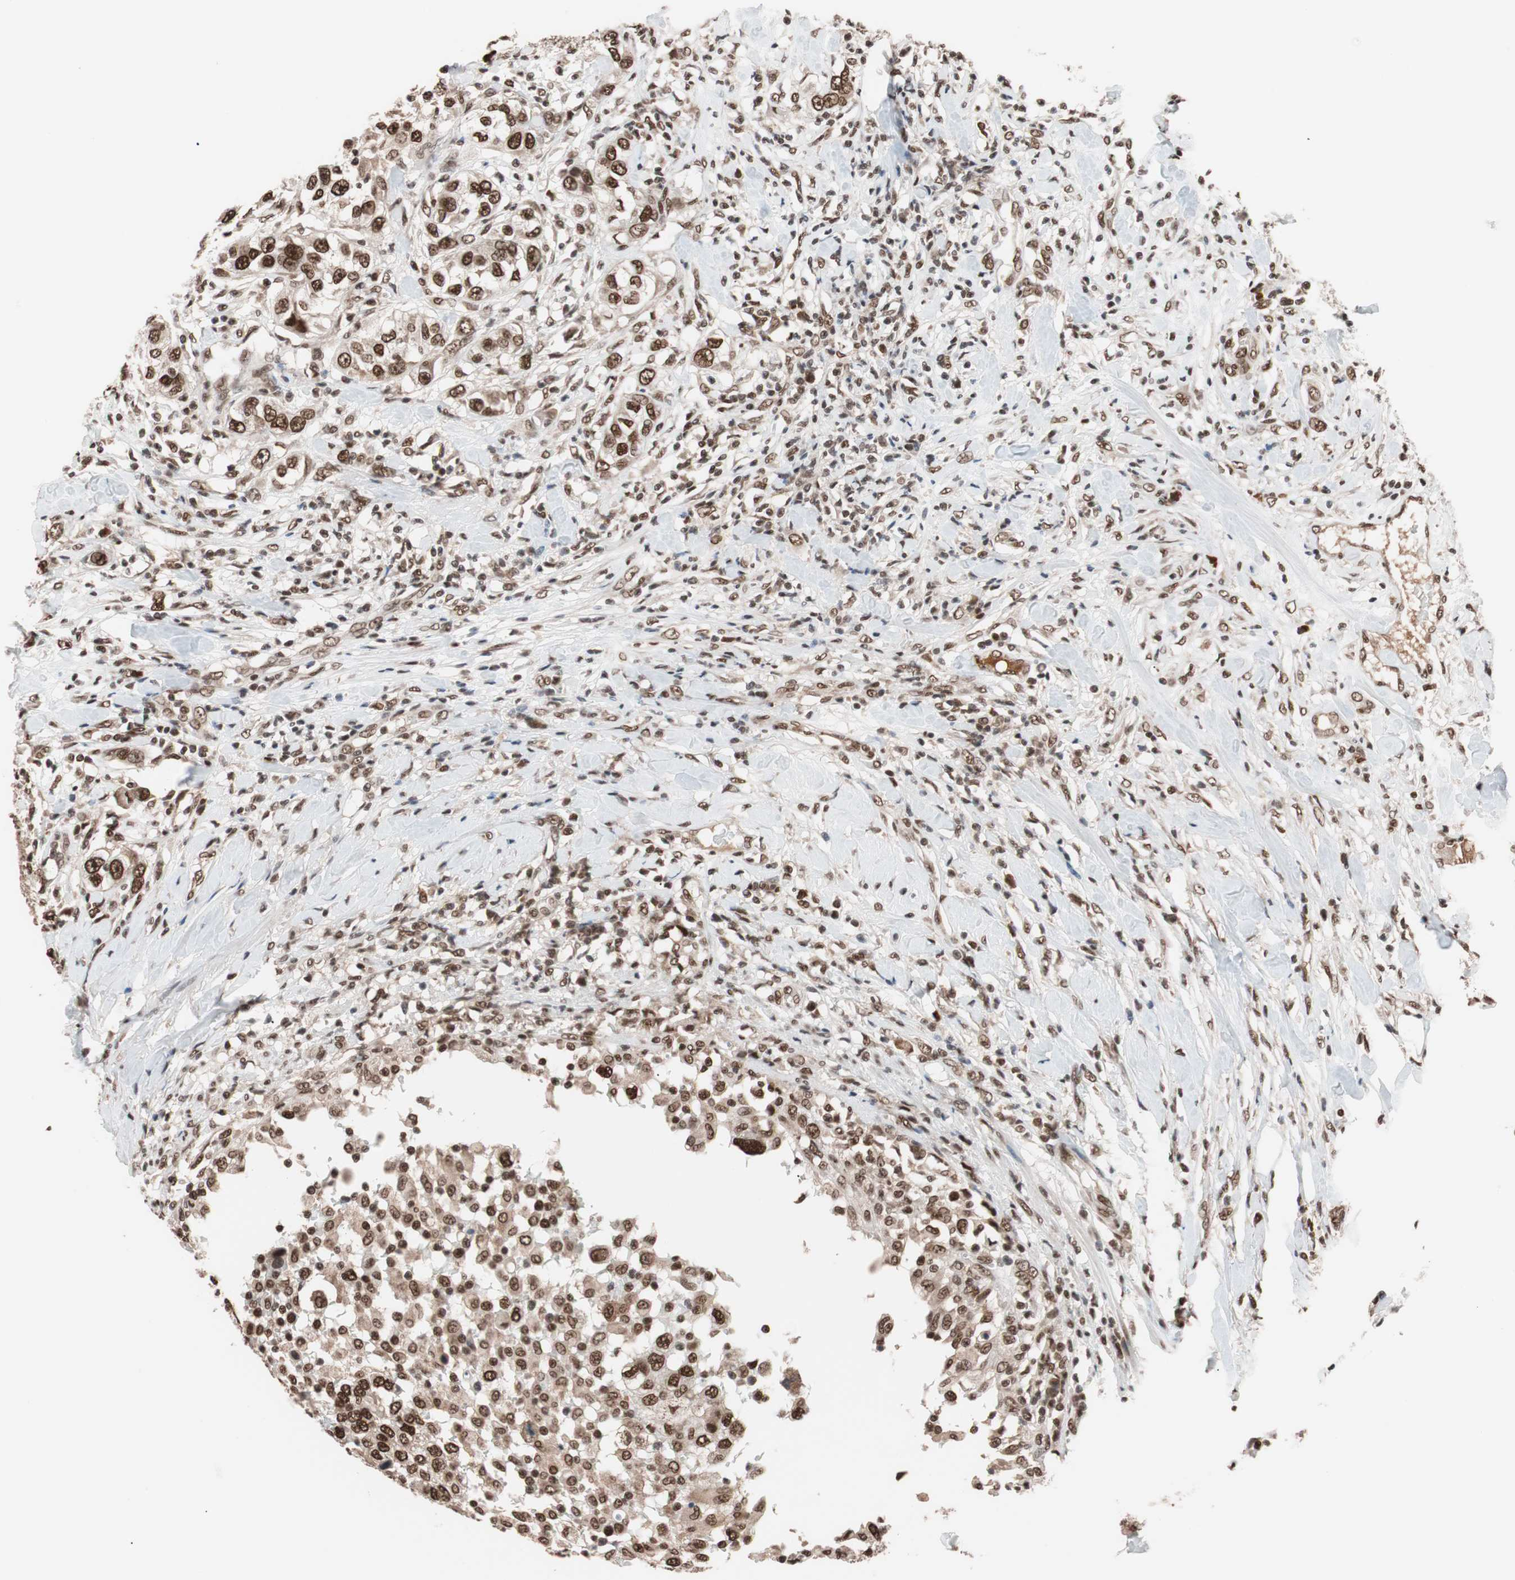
{"staining": {"intensity": "strong", "quantity": ">75%", "location": "nuclear"}, "tissue": "urothelial cancer", "cell_type": "Tumor cells", "image_type": "cancer", "snomed": [{"axis": "morphology", "description": "Urothelial carcinoma, High grade"}, {"axis": "topography", "description": "Urinary bladder"}], "caption": "Immunohistochemical staining of urothelial cancer reveals high levels of strong nuclear protein expression in about >75% of tumor cells.", "gene": "CHAMP1", "patient": {"sex": "female", "age": 80}}